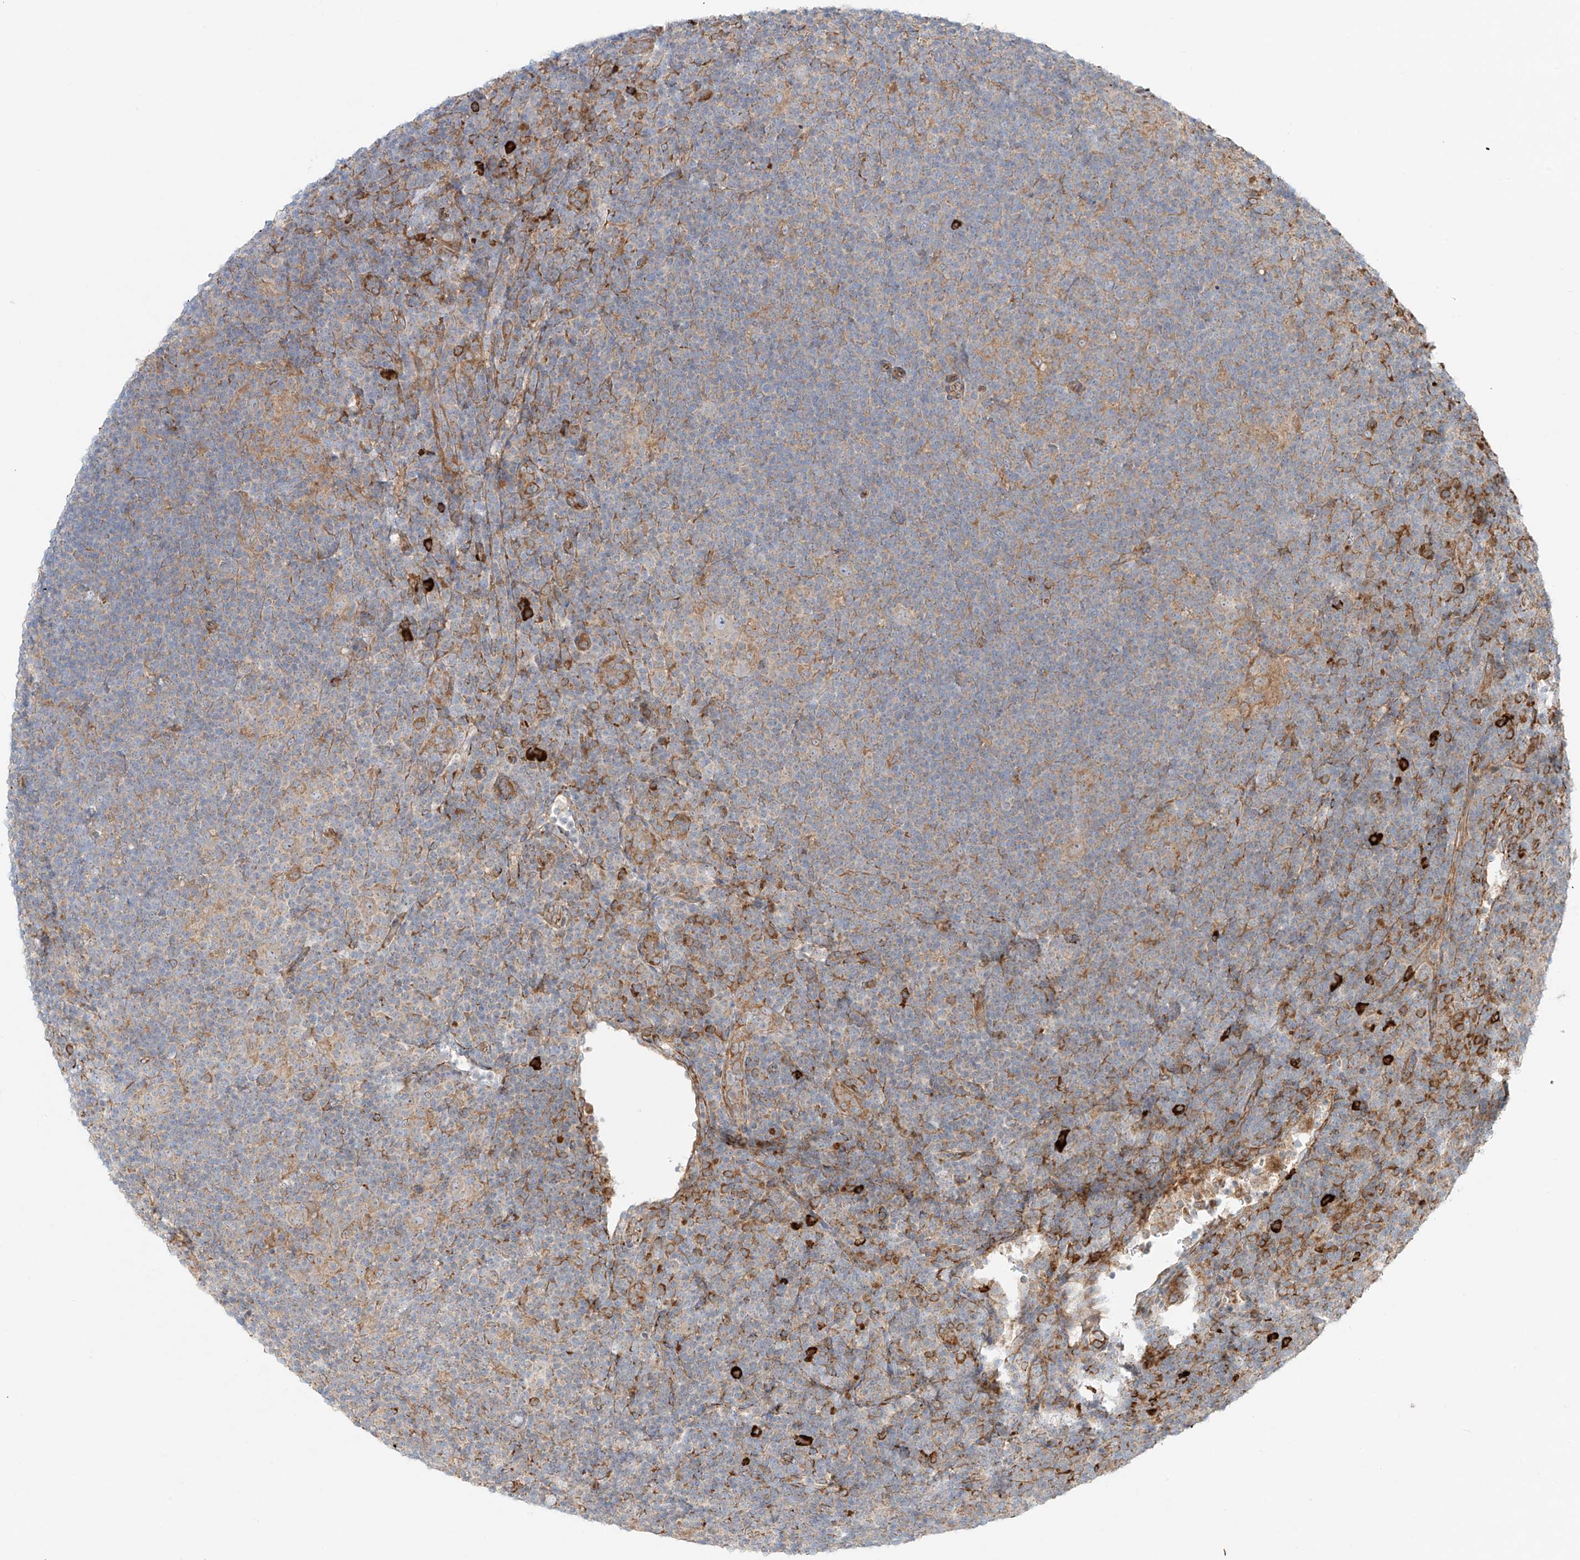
{"staining": {"intensity": "weak", "quantity": ">75%", "location": "cytoplasmic/membranous"}, "tissue": "lymphoma", "cell_type": "Tumor cells", "image_type": "cancer", "snomed": [{"axis": "morphology", "description": "Hodgkin's disease, NOS"}, {"axis": "topography", "description": "Lymph node"}], "caption": "Weak cytoplasmic/membranous positivity for a protein is present in approximately >75% of tumor cells of Hodgkin's disease using immunohistochemistry (IHC).", "gene": "EIPR1", "patient": {"sex": "female", "age": 57}}